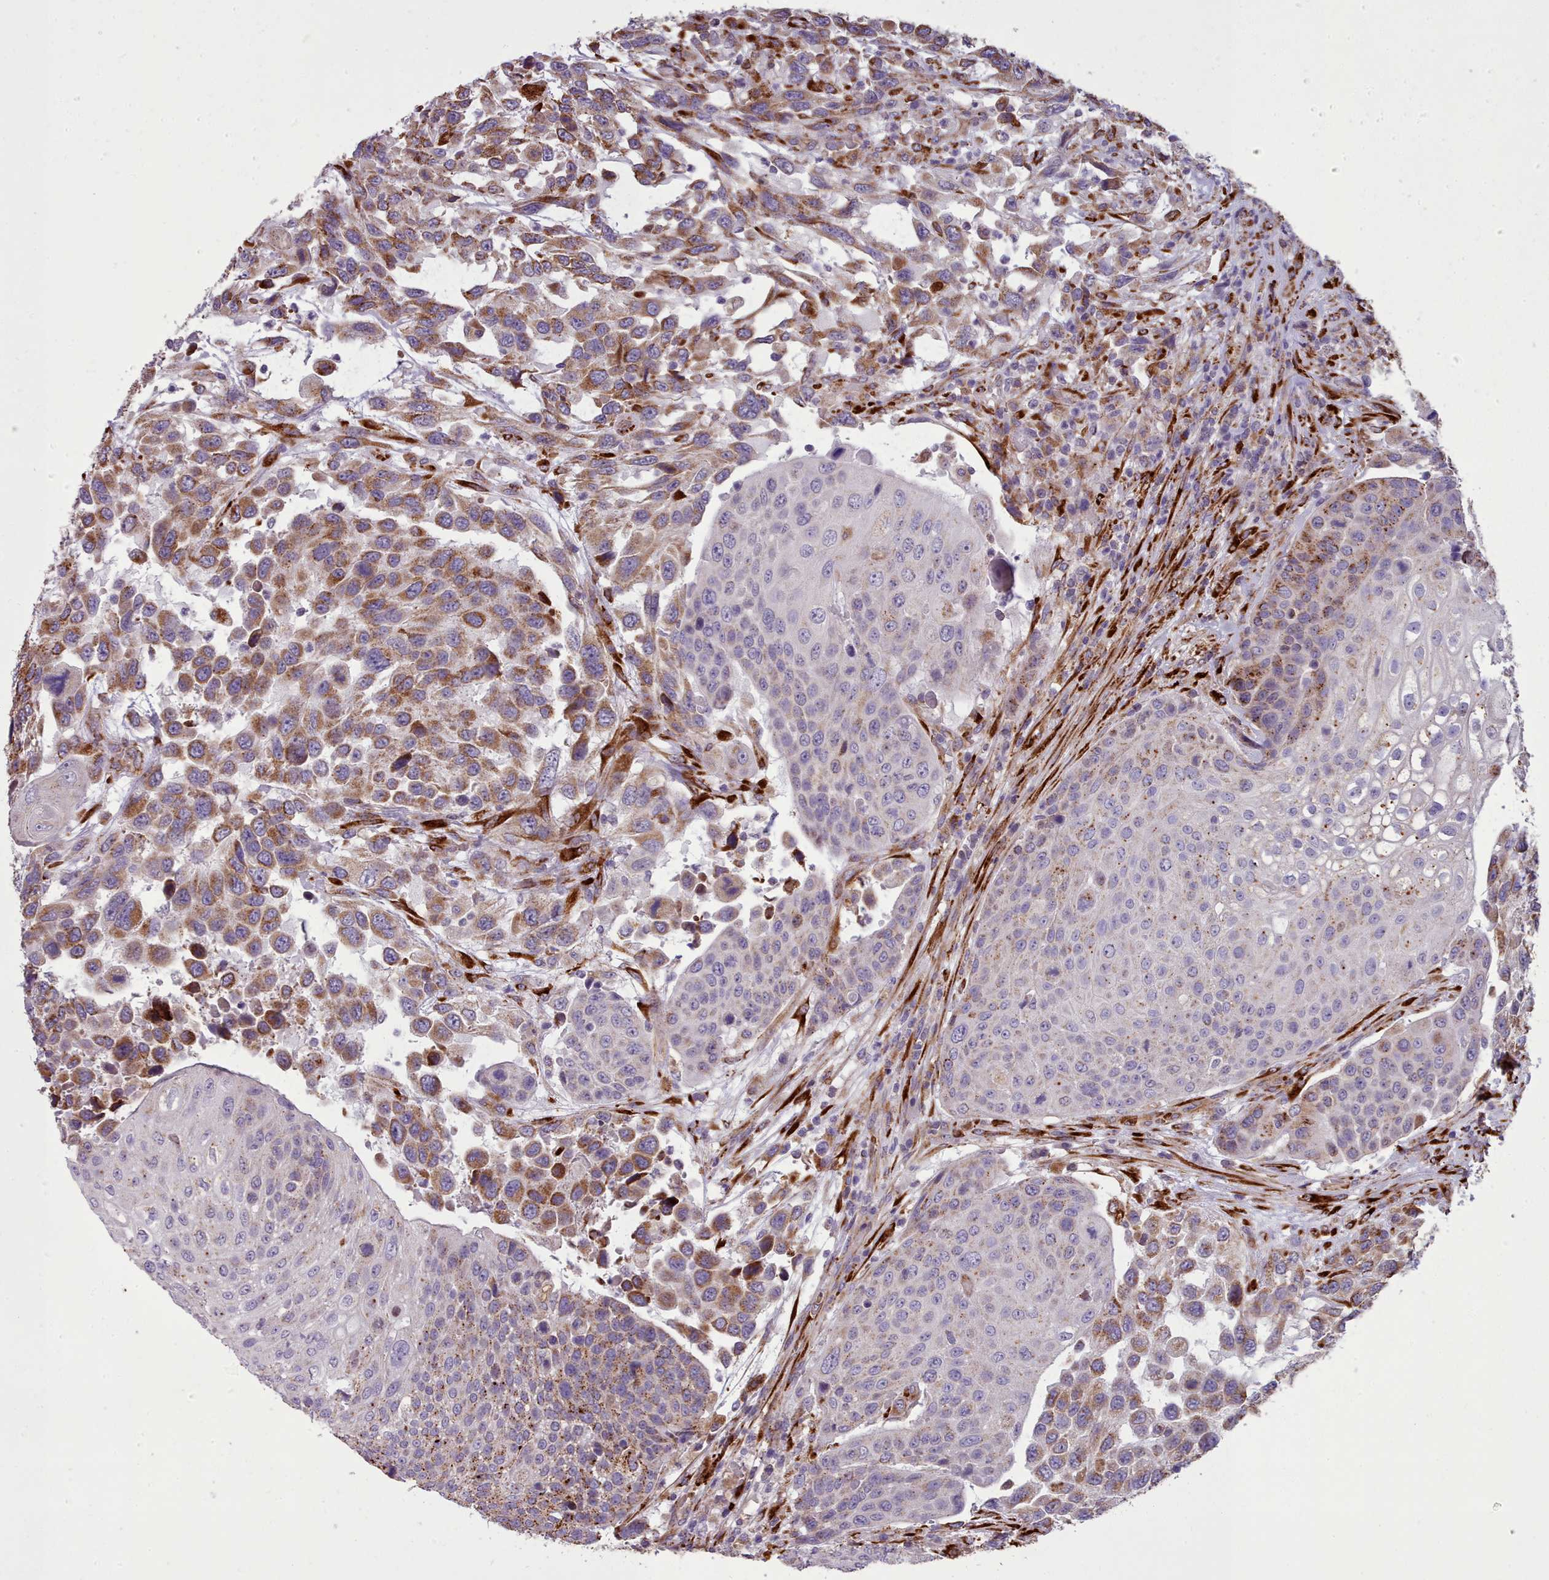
{"staining": {"intensity": "moderate", "quantity": "25%-75%", "location": "cytoplasmic/membranous"}, "tissue": "urothelial cancer", "cell_type": "Tumor cells", "image_type": "cancer", "snomed": [{"axis": "morphology", "description": "Urothelial carcinoma, High grade"}, {"axis": "topography", "description": "Urinary bladder"}], "caption": "Urothelial cancer stained with IHC displays moderate cytoplasmic/membranous staining in about 25%-75% of tumor cells.", "gene": "FKBP10", "patient": {"sex": "female", "age": 70}}